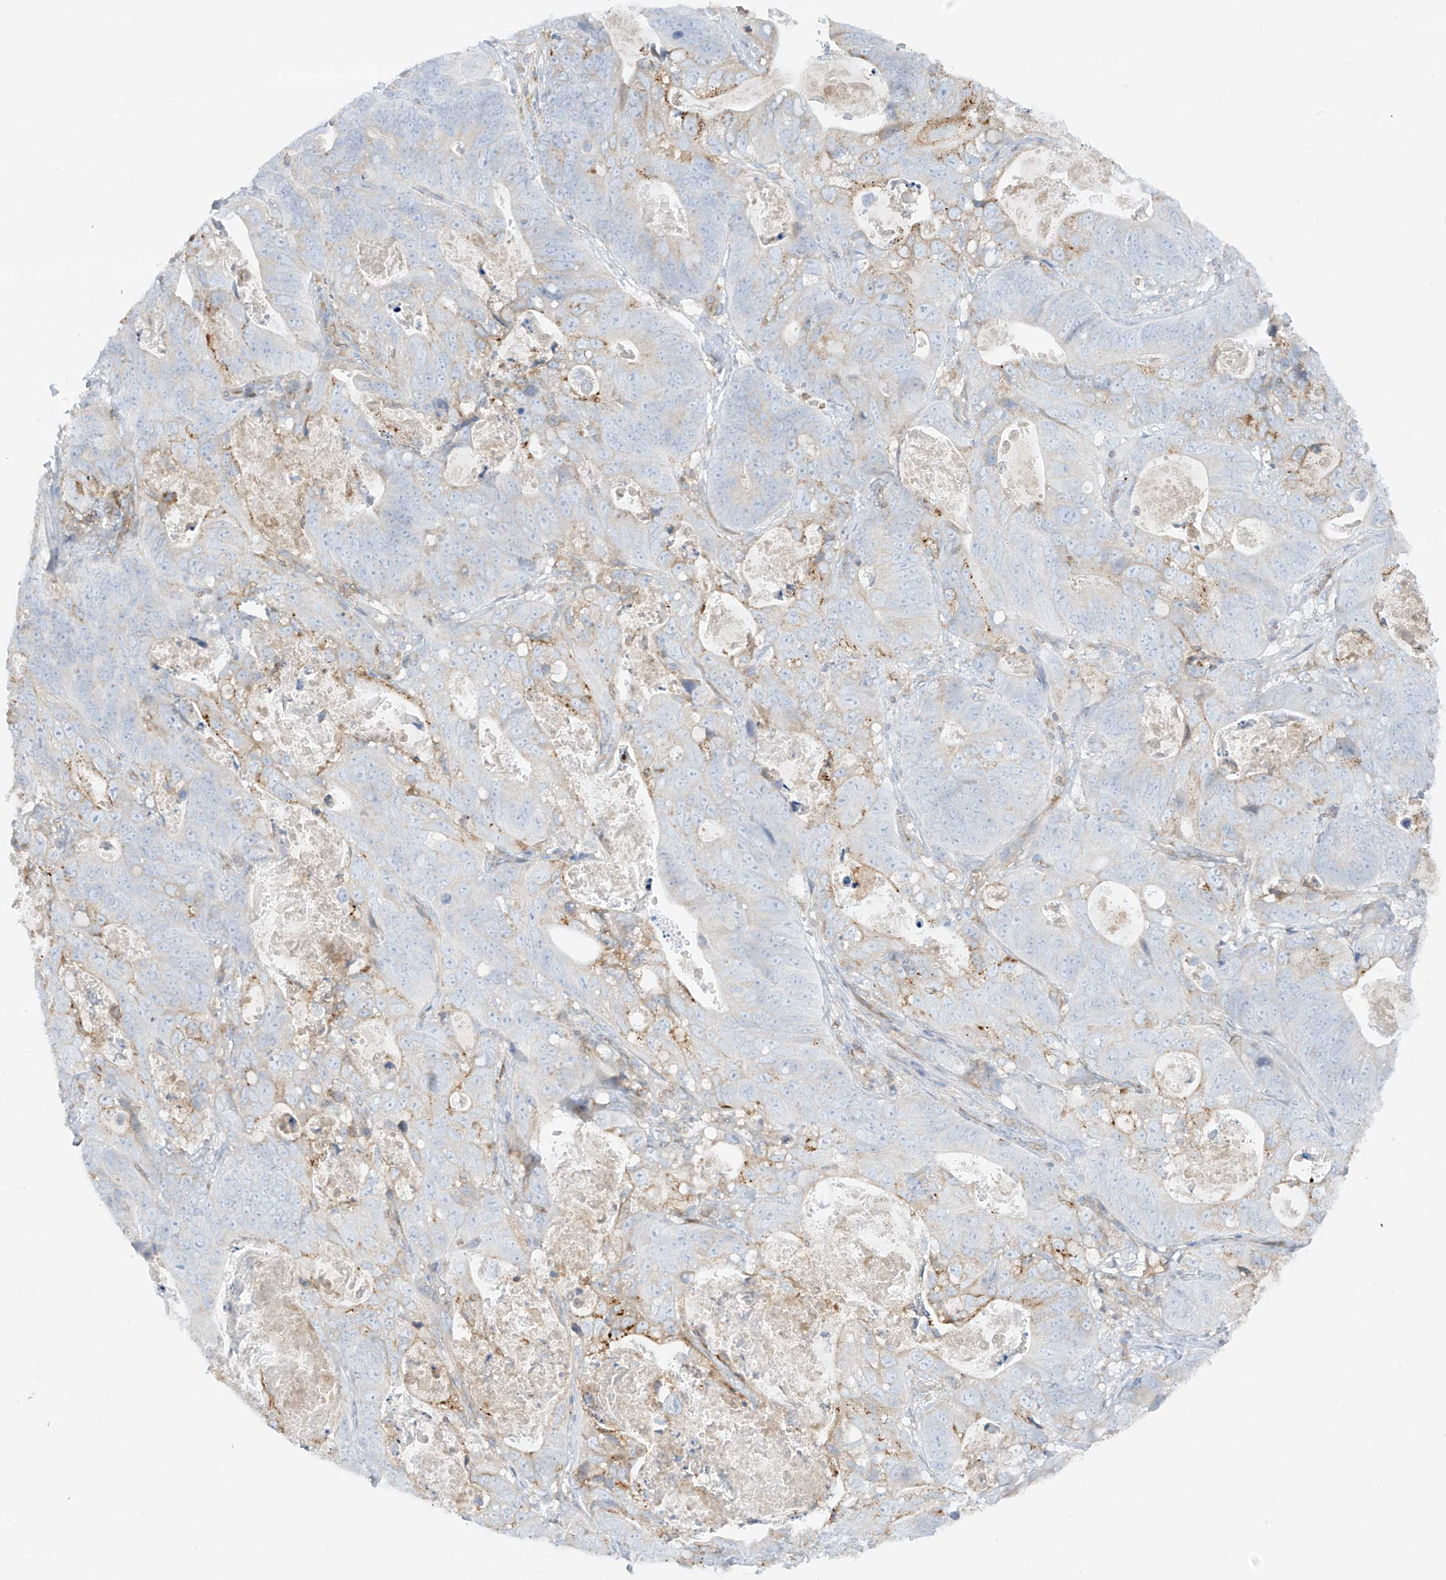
{"staining": {"intensity": "strong", "quantity": "<25%", "location": "cytoplasmic/membranous"}, "tissue": "stomach cancer", "cell_type": "Tumor cells", "image_type": "cancer", "snomed": [{"axis": "morphology", "description": "Normal tissue, NOS"}, {"axis": "morphology", "description": "Adenocarcinoma, NOS"}, {"axis": "topography", "description": "Stomach"}], "caption": "Stomach adenocarcinoma stained with a protein marker displays strong staining in tumor cells.", "gene": "HLA-E", "patient": {"sex": "female", "age": 89}}